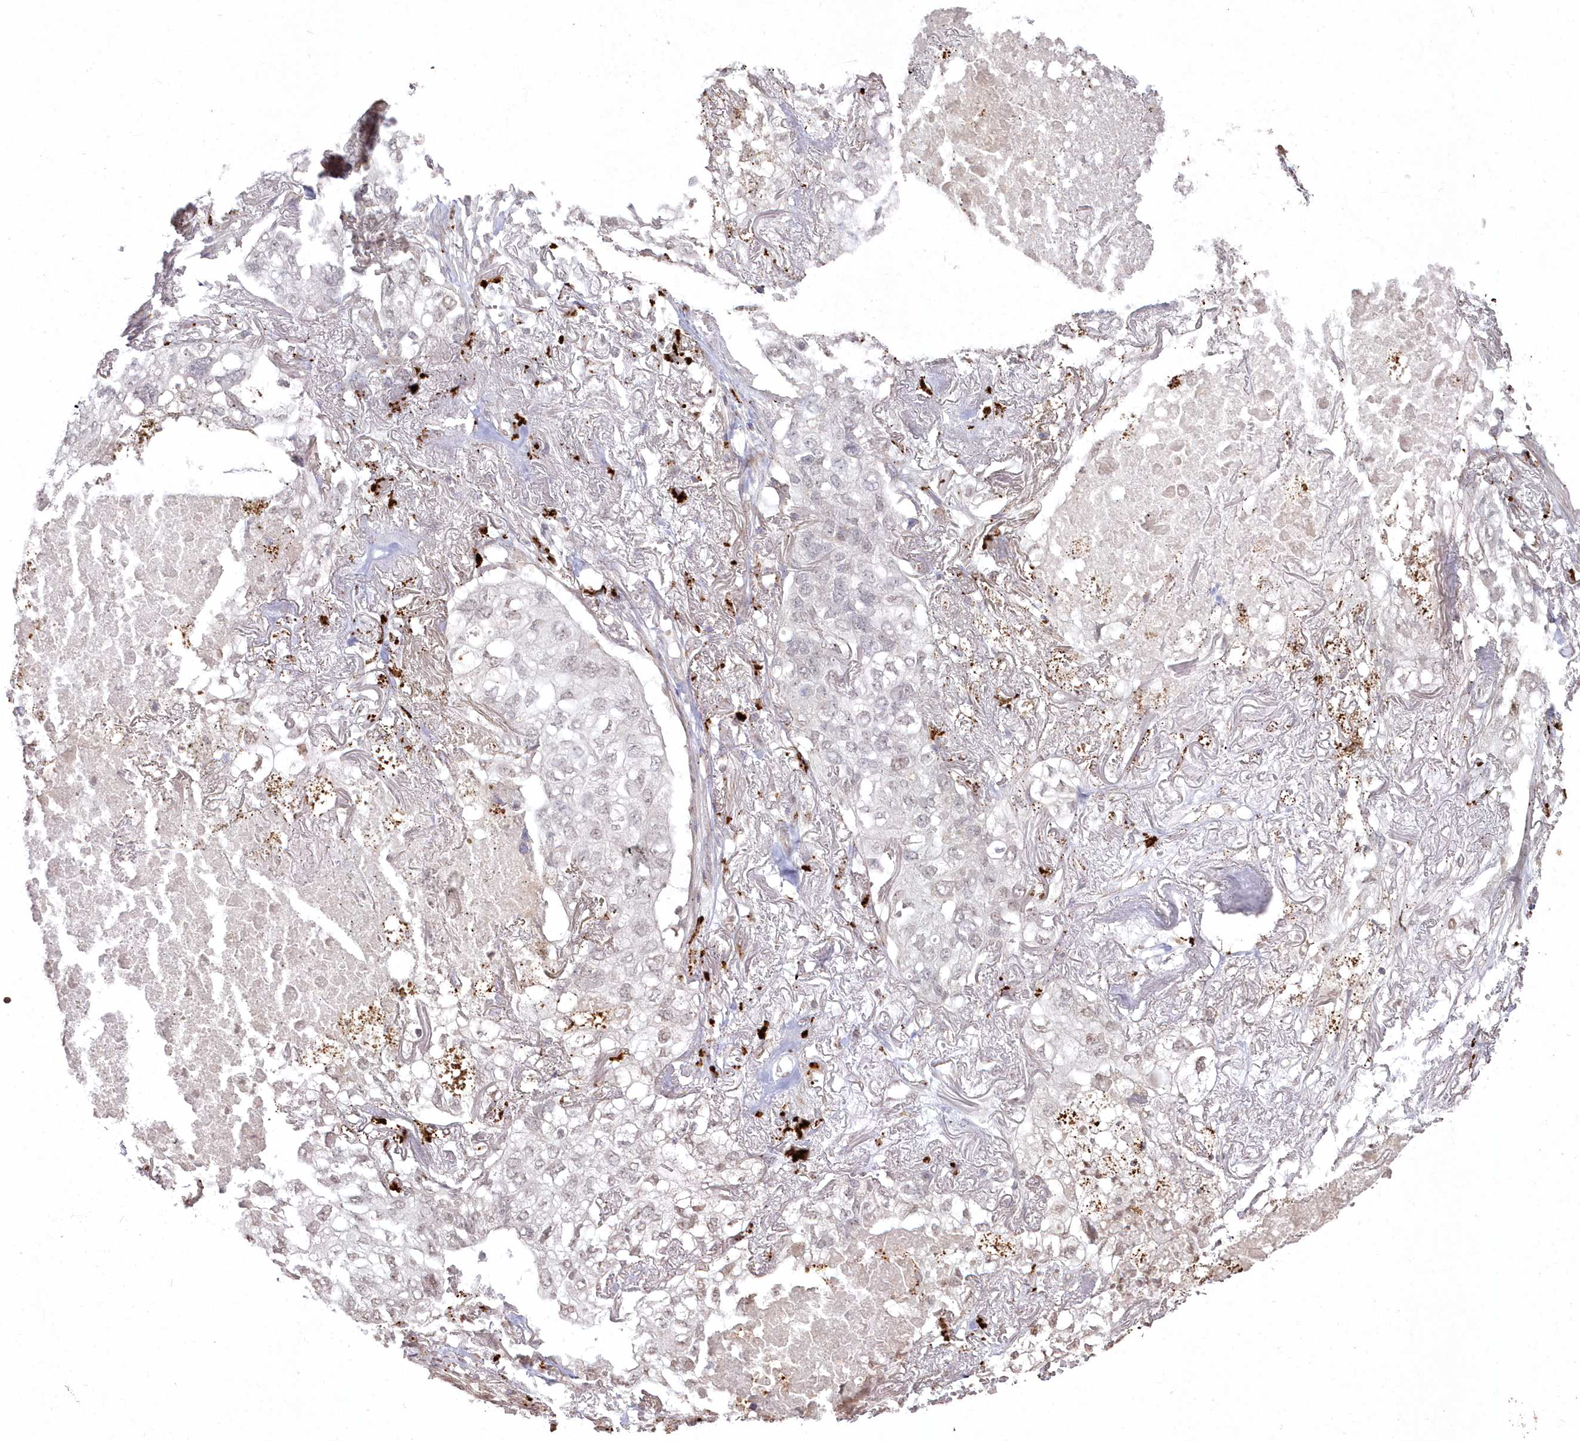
{"staining": {"intensity": "negative", "quantity": "none", "location": "none"}, "tissue": "lung cancer", "cell_type": "Tumor cells", "image_type": "cancer", "snomed": [{"axis": "morphology", "description": "Adenocarcinoma, NOS"}, {"axis": "topography", "description": "Lung"}], "caption": "An immunohistochemistry (IHC) micrograph of lung cancer (adenocarcinoma) is shown. There is no staining in tumor cells of lung cancer (adenocarcinoma).", "gene": "ARSB", "patient": {"sex": "male", "age": 65}}